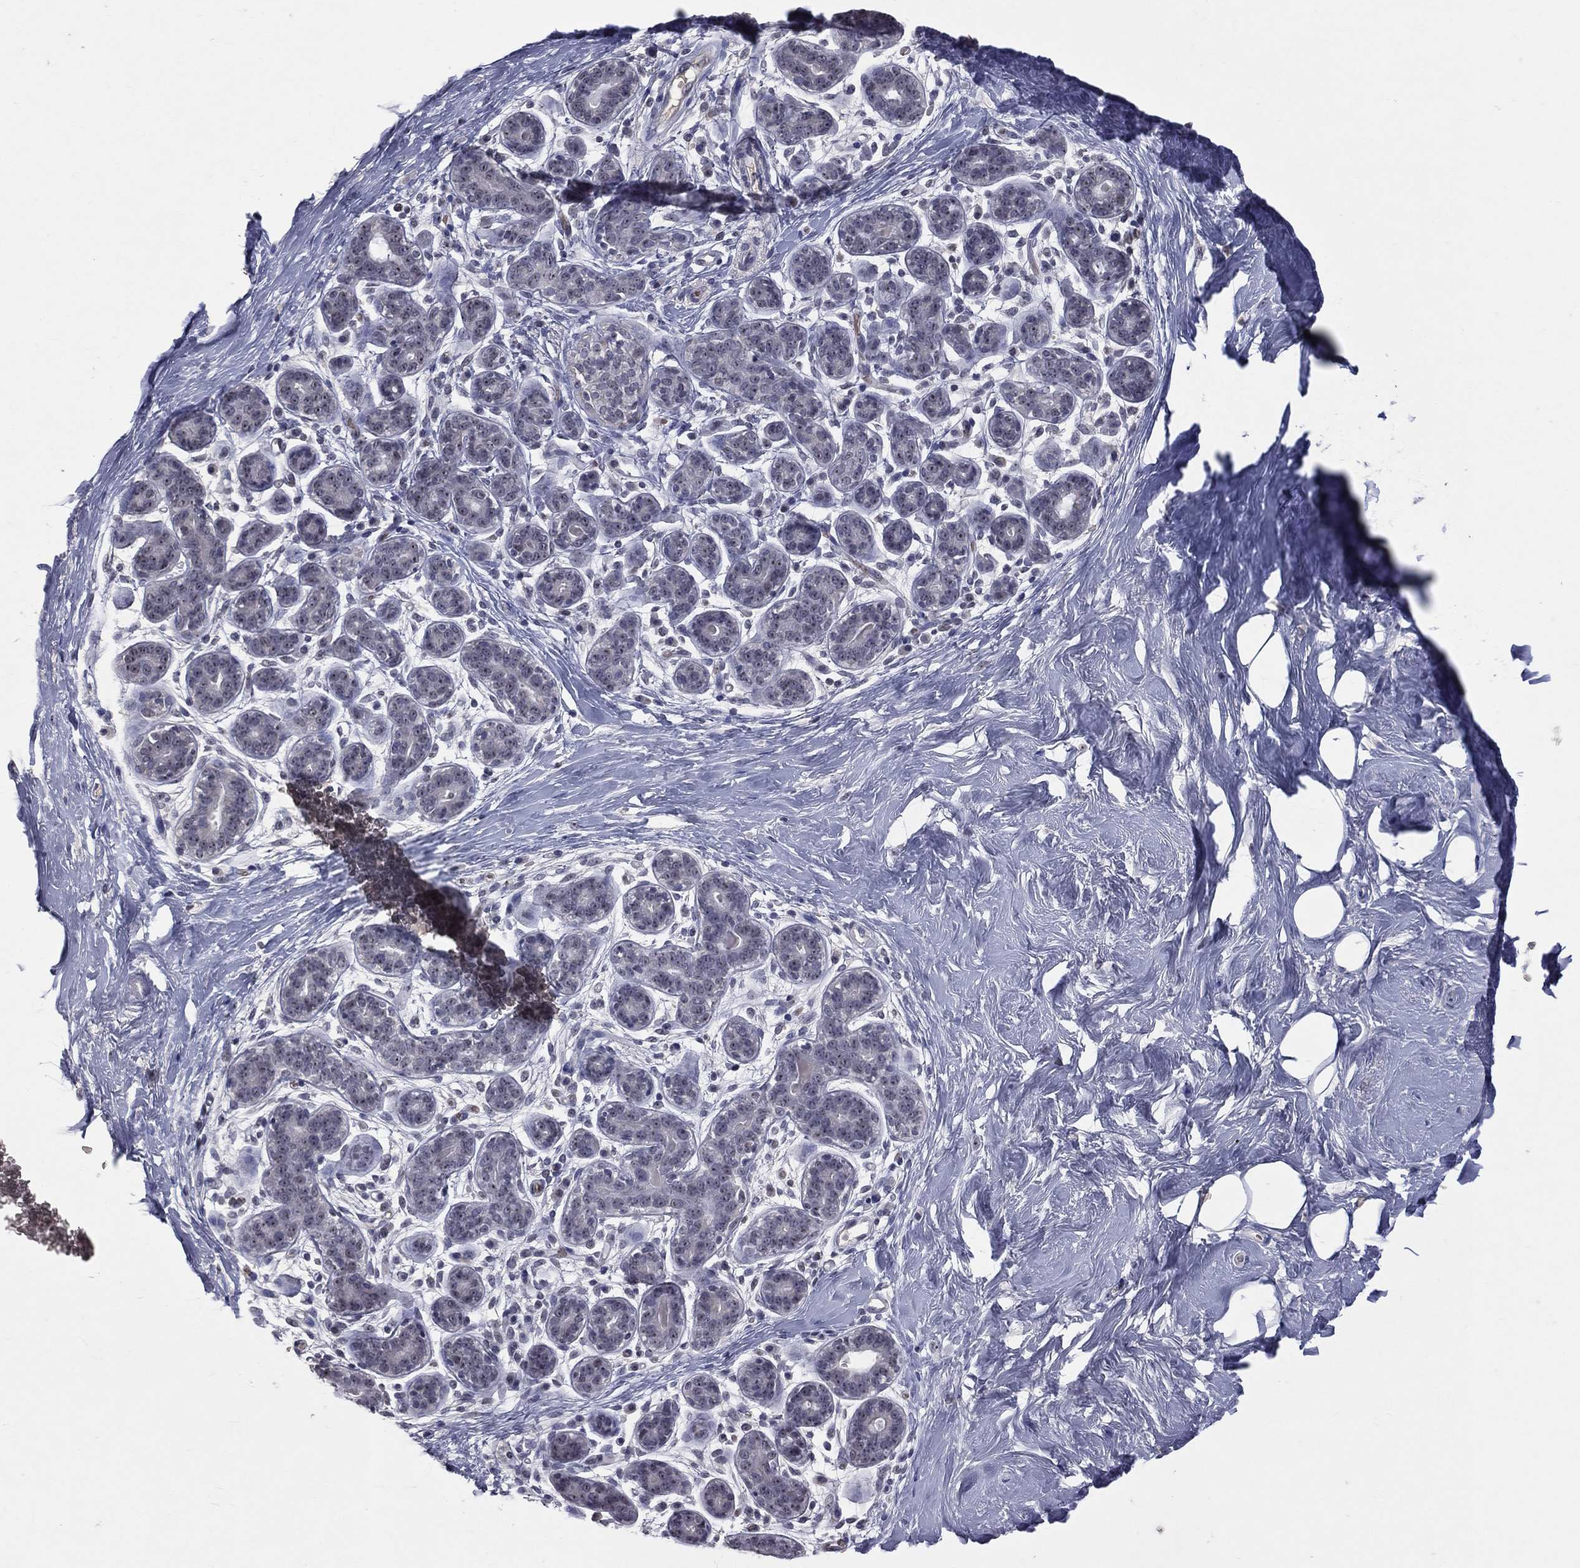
{"staining": {"intensity": "negative", "quantity": "none", "location": "none"}, "tissue": "breast", "cell_type": "Adipocytes", "image_type": "normal", "snomed": [{"axis": "morphology", "description": "Normal tissue, NOS"}, {"axis": "topography", "description": "Breast"}], "caption": "IHC of unremarkable breast shows no positivity in adipocytes. The staining was performed using DAB to visualize the protein expression in brown, while the nuclei were stained in blue with hematoxylin (Magnification: 20x).", "gene": "DSG4", "patient": {"sex": "female", "age": 43}}